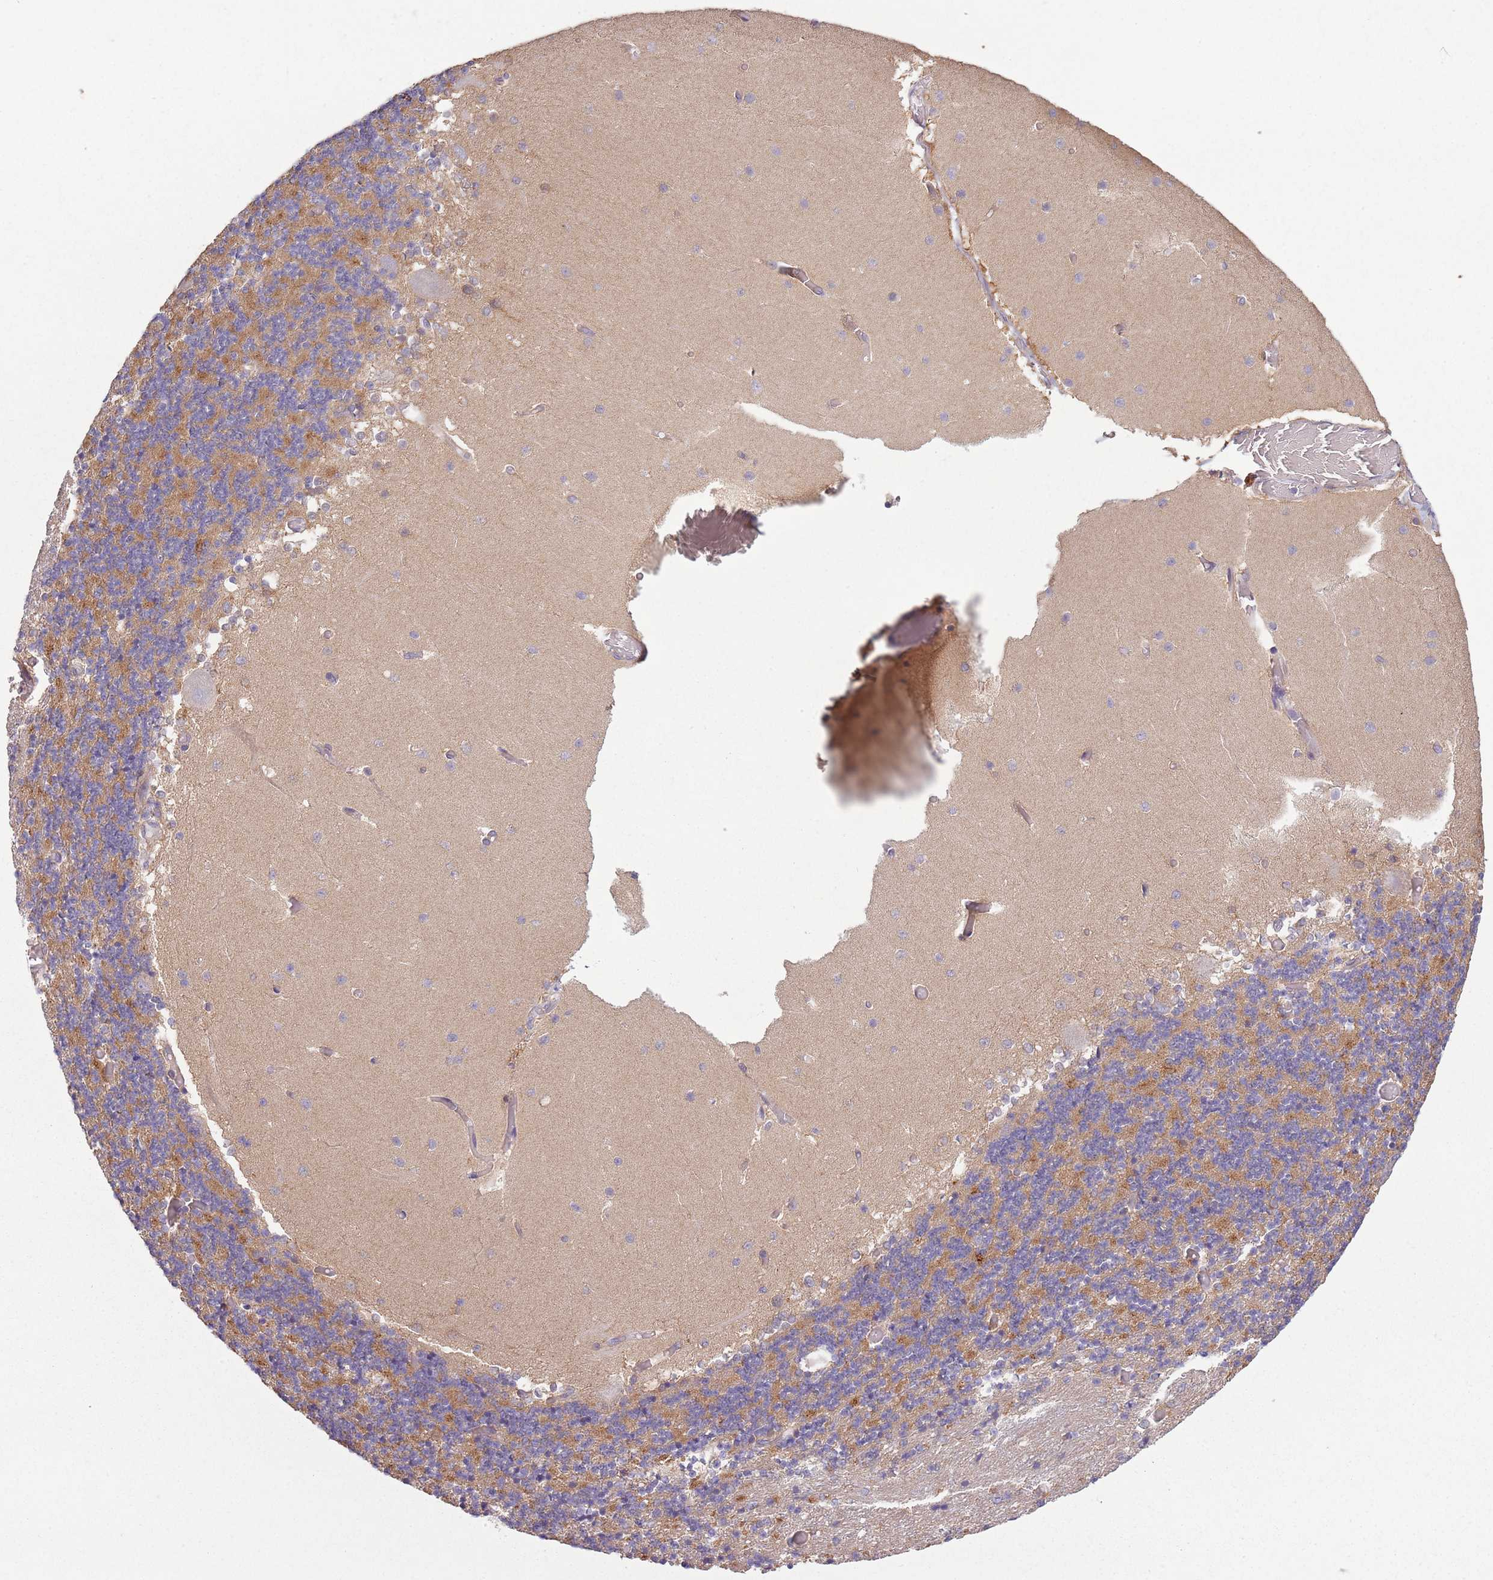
{"staining": {"intensity": "moderate", "quantity": "25%-75%", "location": "cytoplasmic/membranous"}, "tissue": "cerebellum", "cell_type": "Cells in granular layer", "image_type": "normal", "snomed": [{"axis": "morphology", "description": "Normal tissue, NOS"}, {"axis": "topography", "description": "Cerebellum"}], "caption": "A medium amount of moderate cytoplasmic/membranous expression is seen in approximately 25%-75% of cells in granular layer in benign cerebellum. Using DAB (brown) and hematoxylin (blue) stains, captured at high magnification using brightfield microscopy.", "gene": "COQ5", "patient": {"sex": "female", "age": 28}}